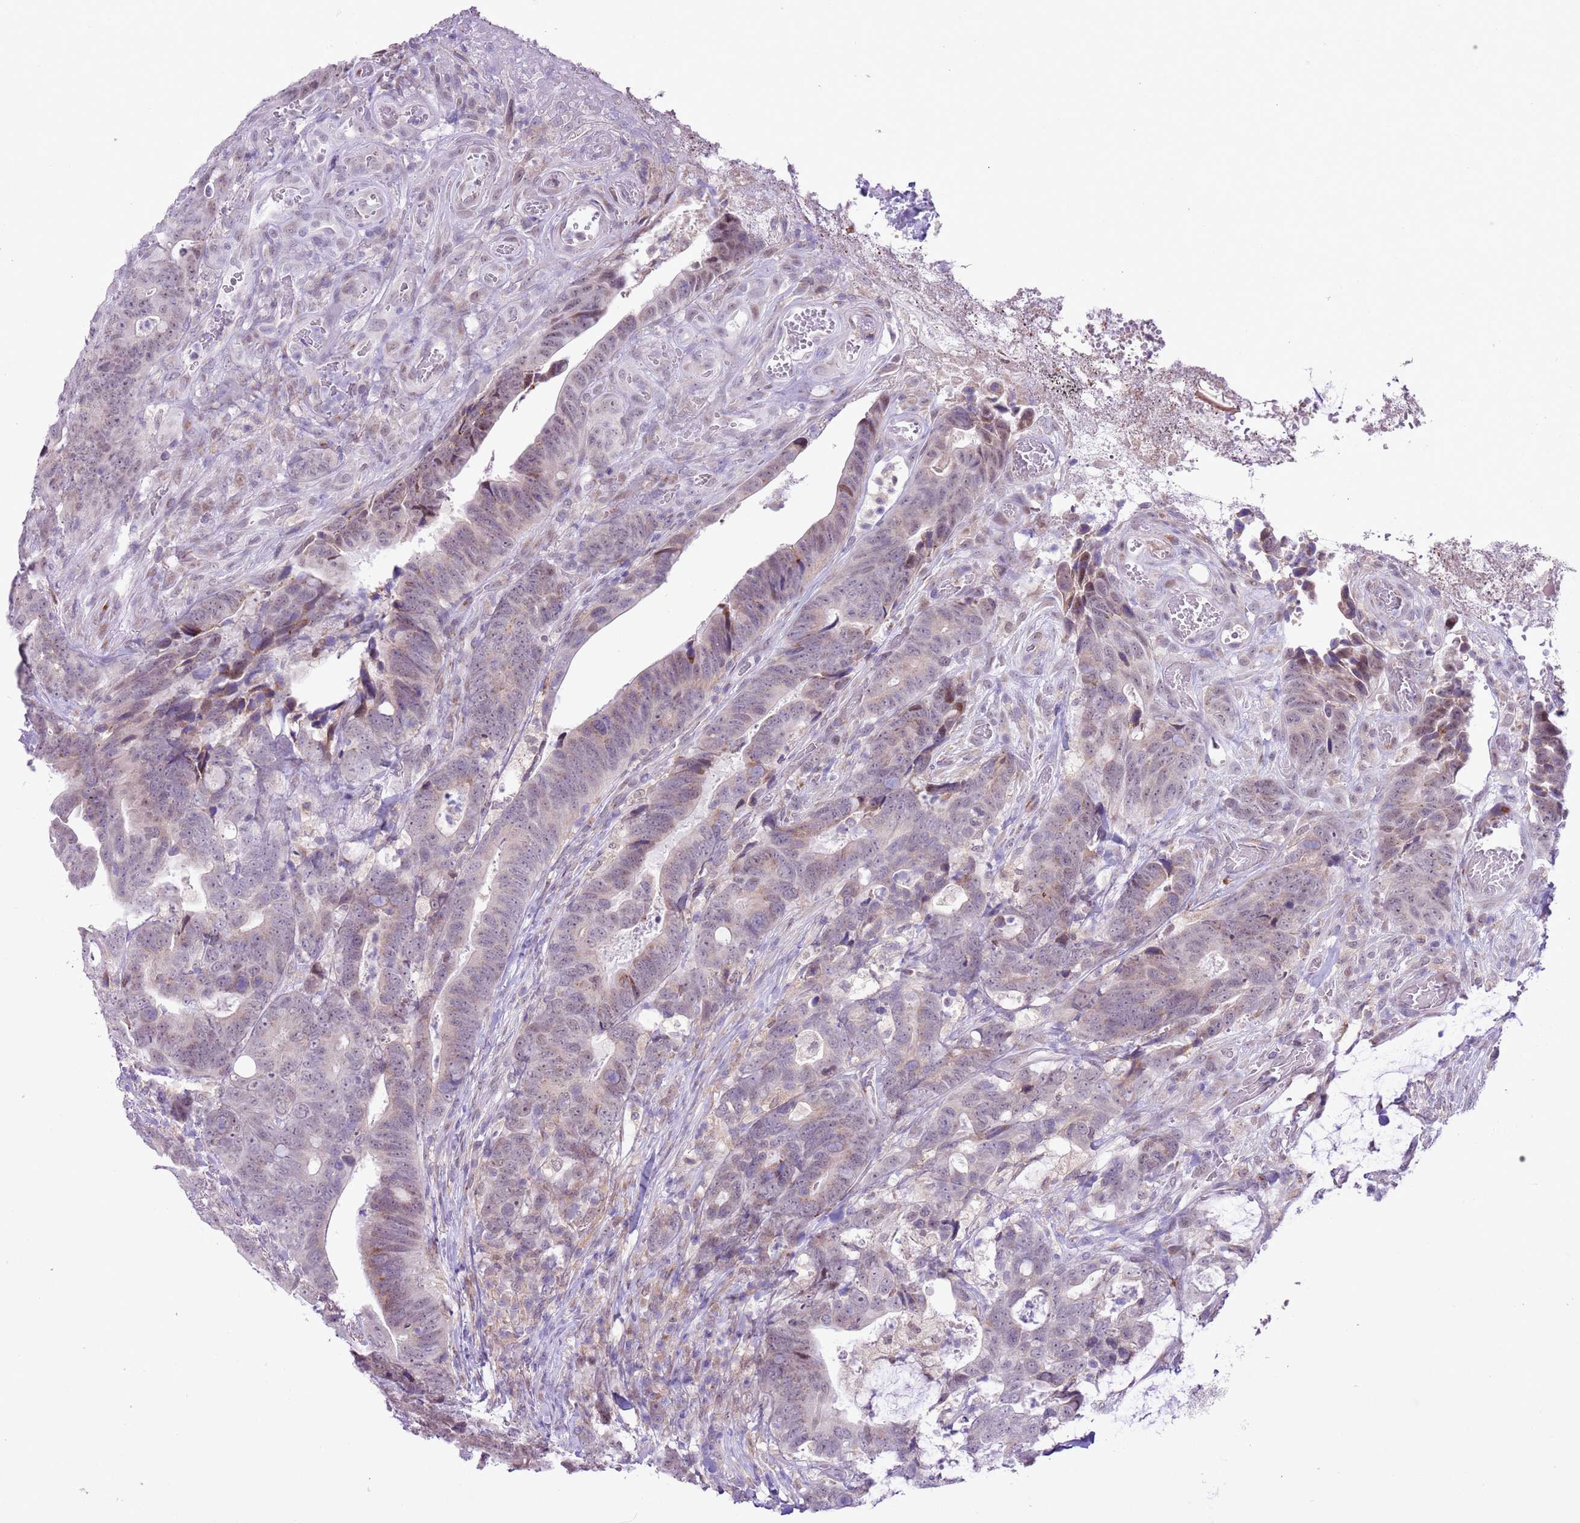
{"staining": {"intensity": "moderate", "quantity": "<25%", "location": "cytoplasmic/membranous"}, "tissue": "colorectal cancer", "cell_type": "Tumor cells", "image_type": "cancer", "snomed": [{"axis": "morphology", "description": "Adenocarcinoma, NOS"}, {"axis": "topography", "description": "Colon"}], "caption": "About <25% of tumor cells in human colorectal cancer exhibit moderate cytoplasmic/membranous protein expression as visualized by brown immunohistochemical staining.", "gene": "ZNF576", "patient": {"sex": "female", "age": 82}}